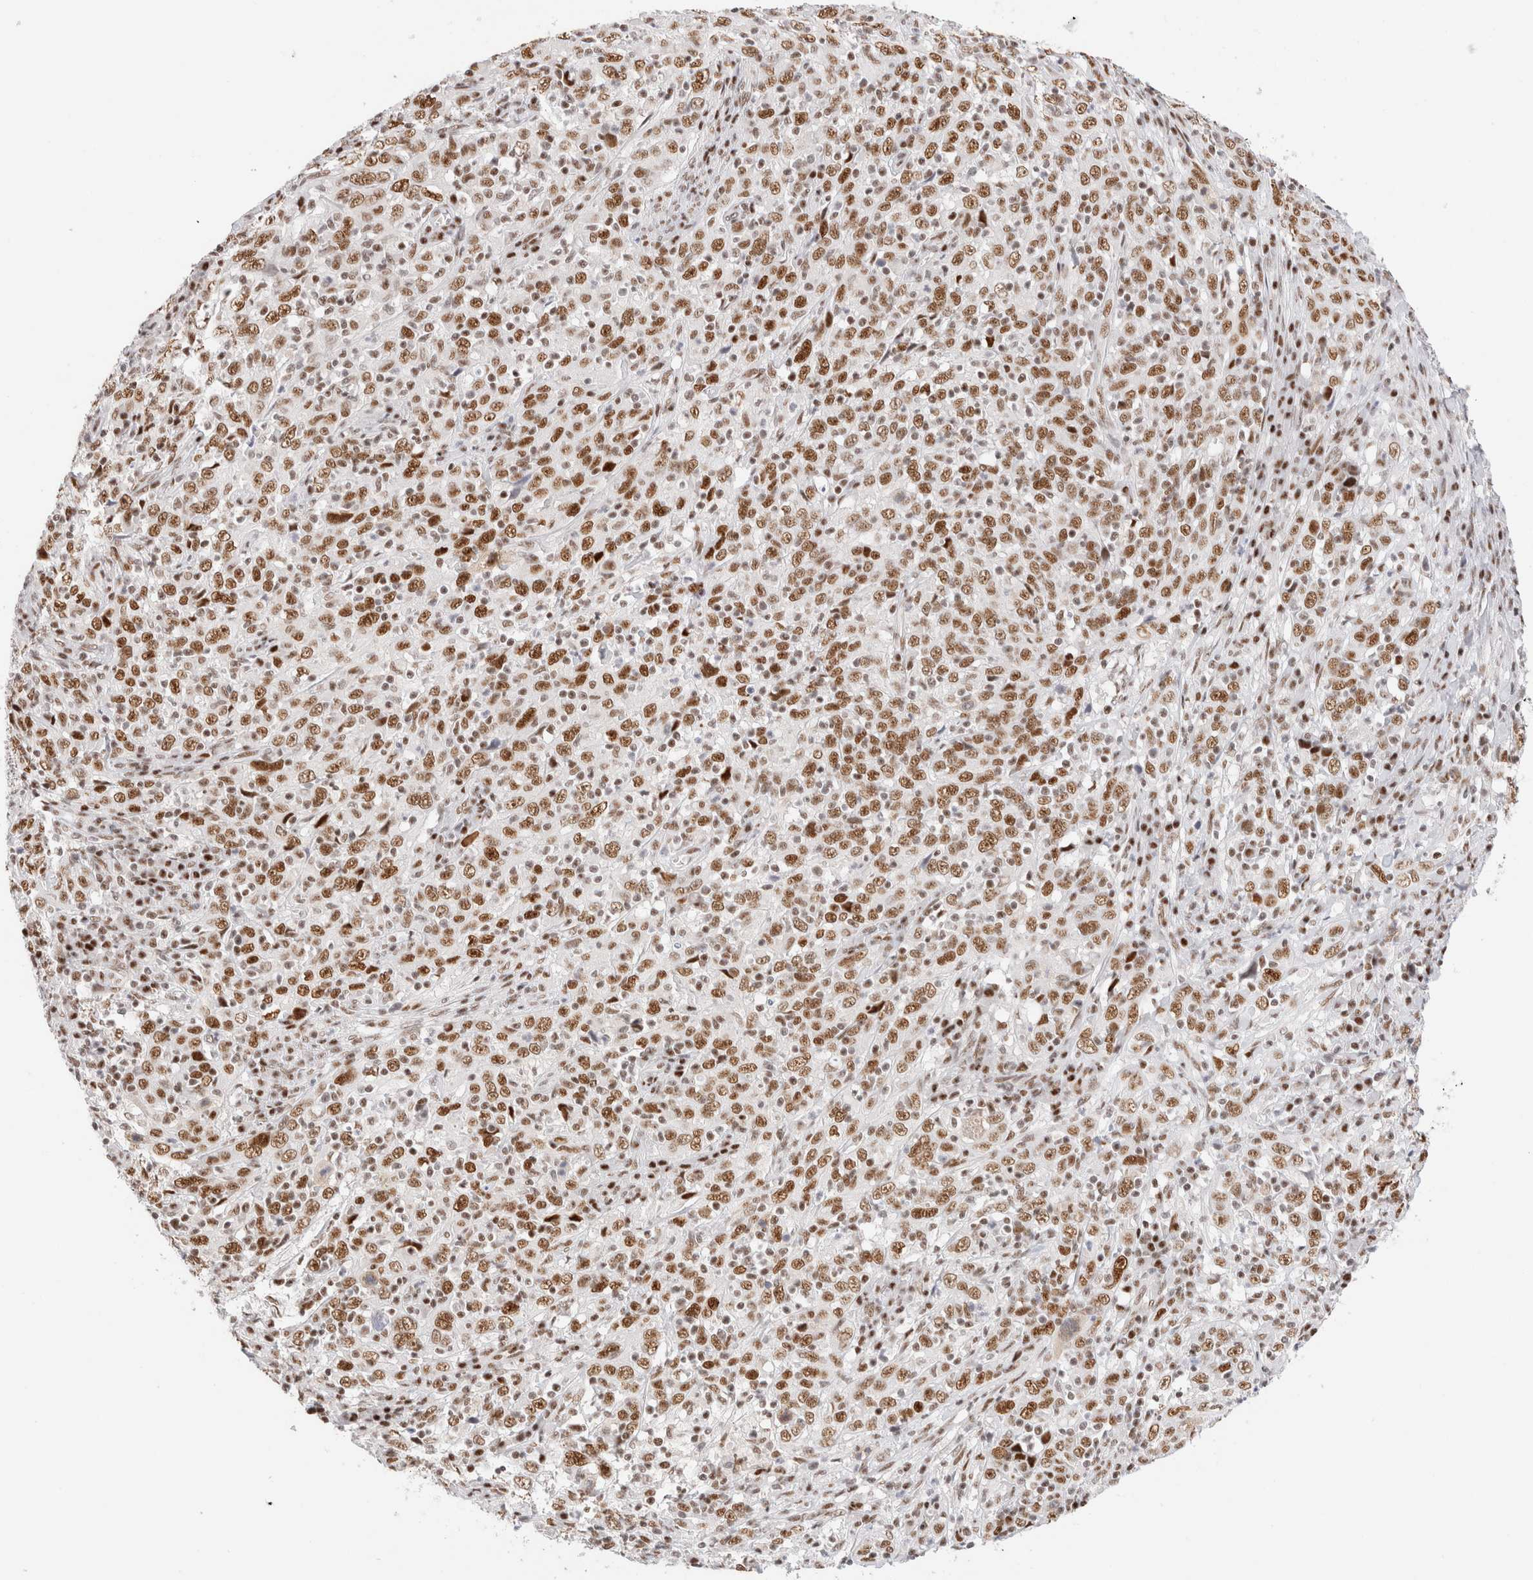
{"staining": {"intensity": "strong", "quantity": ">75%", "location": "nuclear"}, "tissue": "cervical cancer", "cell_type": "Tumor cells", "image_type": "cancer", "snomed": [{"axis": "morphology", "description": "Squamous cell carcinoma, NOS"}, {"axis": "topography", "description": "Cervix"}], "caption": "Protein staining reveals strong nuclear expression in approximately >75% of tumor cells in cervical cancer (squamous cell carcinoma).", "gene": "ZNF282", "patient": {"sex": "female", "age": 46}}